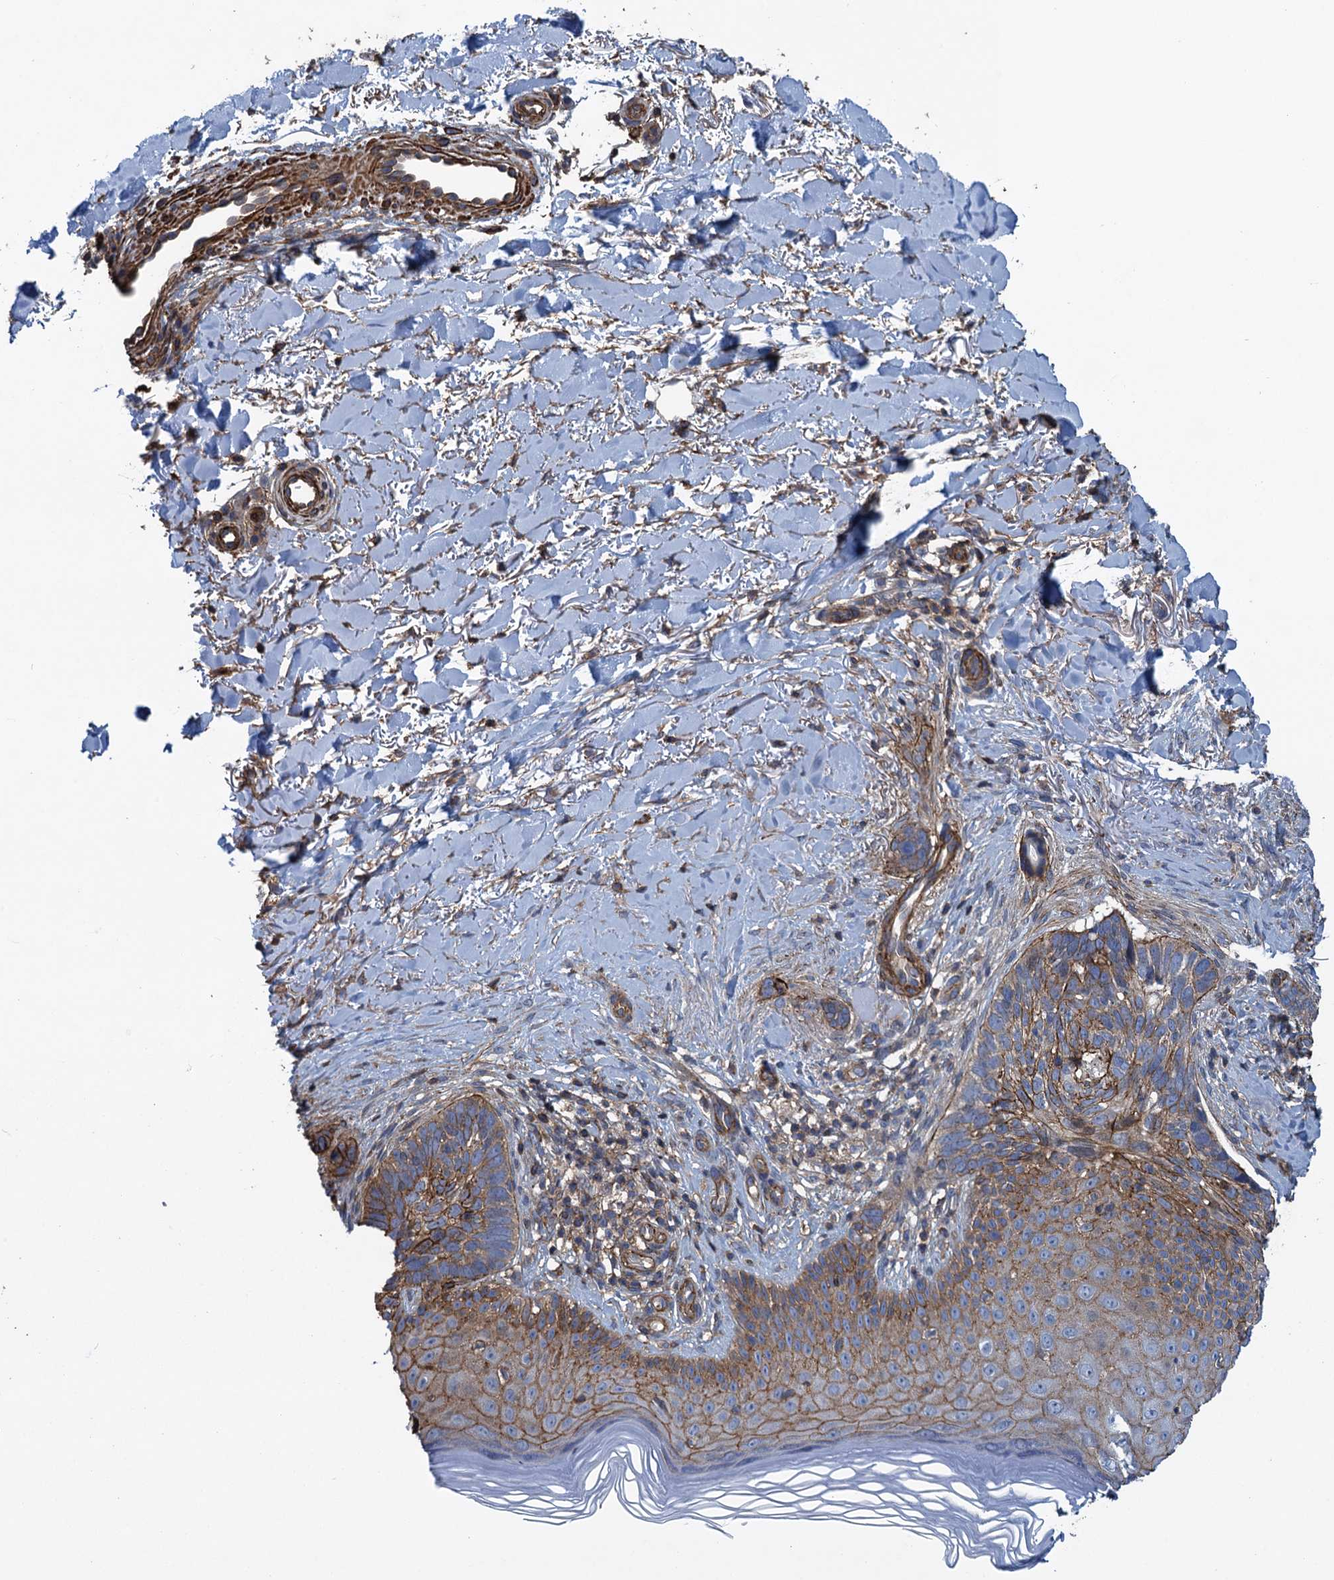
{"staining": {"intensity": "moderate", "quantity": "<25%", "location": "cytoplasmic/membranous"}, "tissue": "skin cancer", "cell_type": "Tumor cells", "image_type": "cancer", "snomed": [{"axis": "morphology", "description": "Normal tissue, NOS"}, {"axis": "morphology", "description": "Basal cell carcinoma"}, {"axis": "topography", "description": "Skin"}], "caption": "This is an image of immunohistochemistry staining of basal cell carcinoma (skin), which shows moderate staining in the cytoplasmic/membranous of tumor cells.", "gene": "PROSER2", "patient": {"sex": "female", "age": 67}}